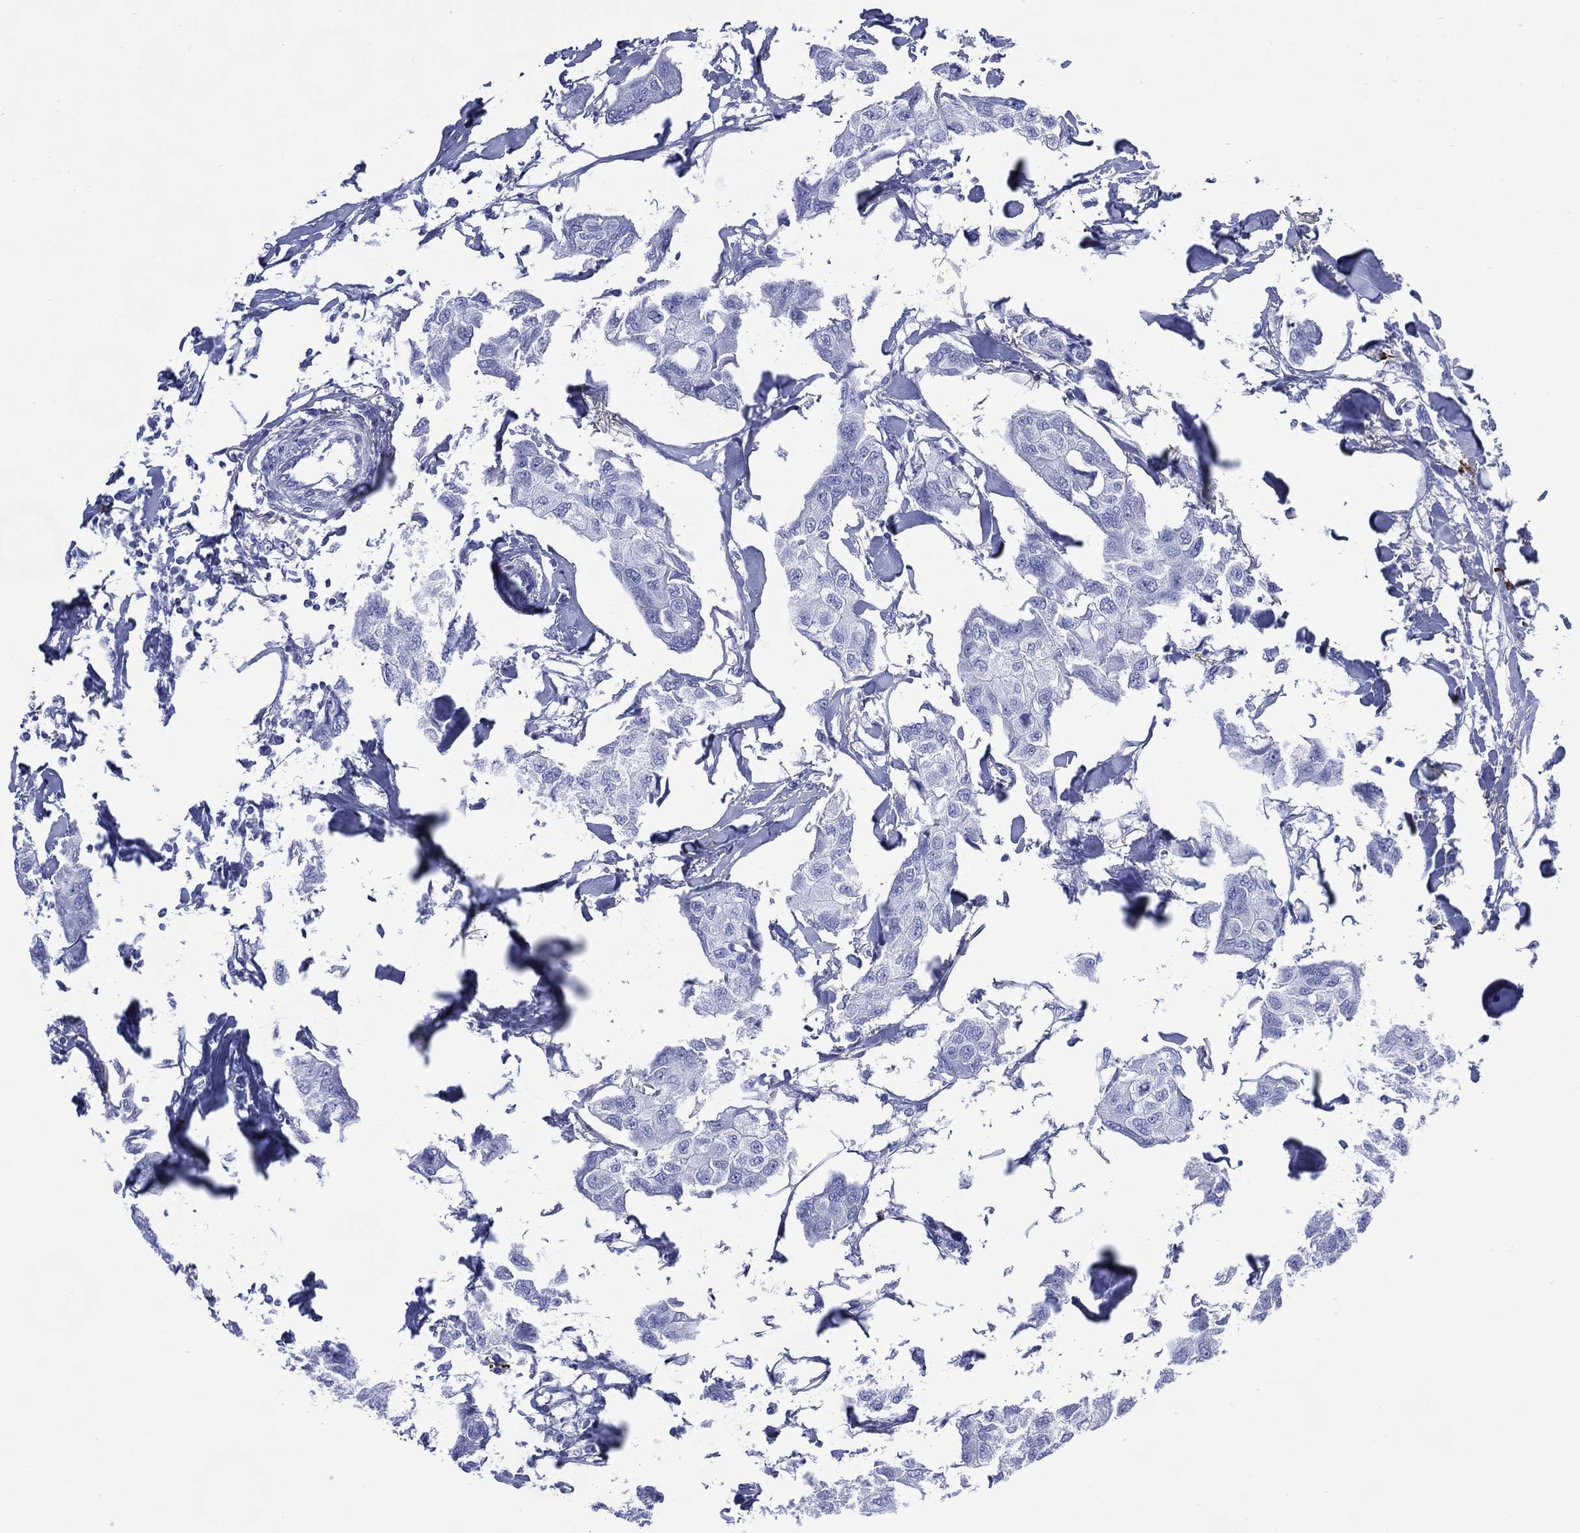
{"staining": {"intensity": "negative", "quantity": "none", "location": "none"}, "tissue": "breast cancer", "cell_type": "Tumor cells", "image_type": "cancer", "snomed": [{"axis": "morphology", "description": "Duct carcinoma"}, {"axis": "topography", "description": "Breast"}], "caption": "This is a micrograph of immunohistochemistry staining of invasive ductal carcinoma (breast), which shows no expression in tumor cells.", "gene": "SHCBP1L", "patient": {"sex": "female", "age": 80}}